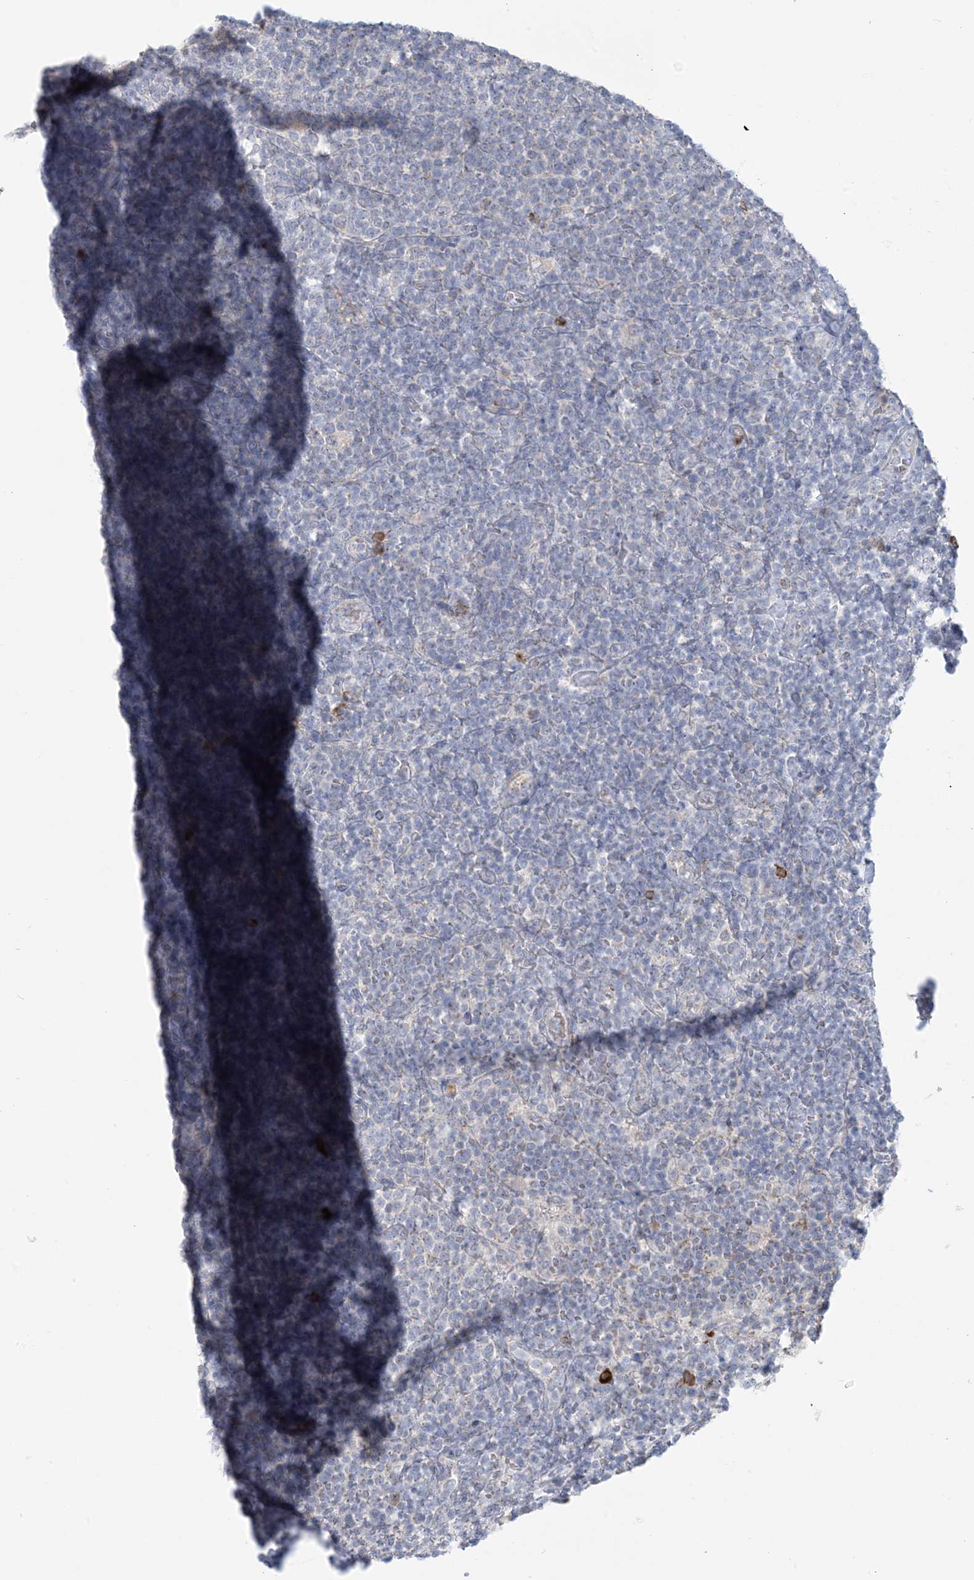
{"staining": {"intensity": "negative", "quantity": "none", "location": "none"}, "tissue": "lymphoma", "cell_type": "Tumor cells", "image_type": "cancer", "snomed": [{"axis": "morphology", "description": "Malignant lymphoma, non-Hodgkin's type, High grade"}, {"axis": "topography", "description": "Lymph node"}], "caption": "A photomicrograph of human malignant lymphoma, non-Hodgkin's type (high-grade) is negative for staining in tumor cells.", "gene": "SCML1", "patient": {"sex": "male", "age": 61}}